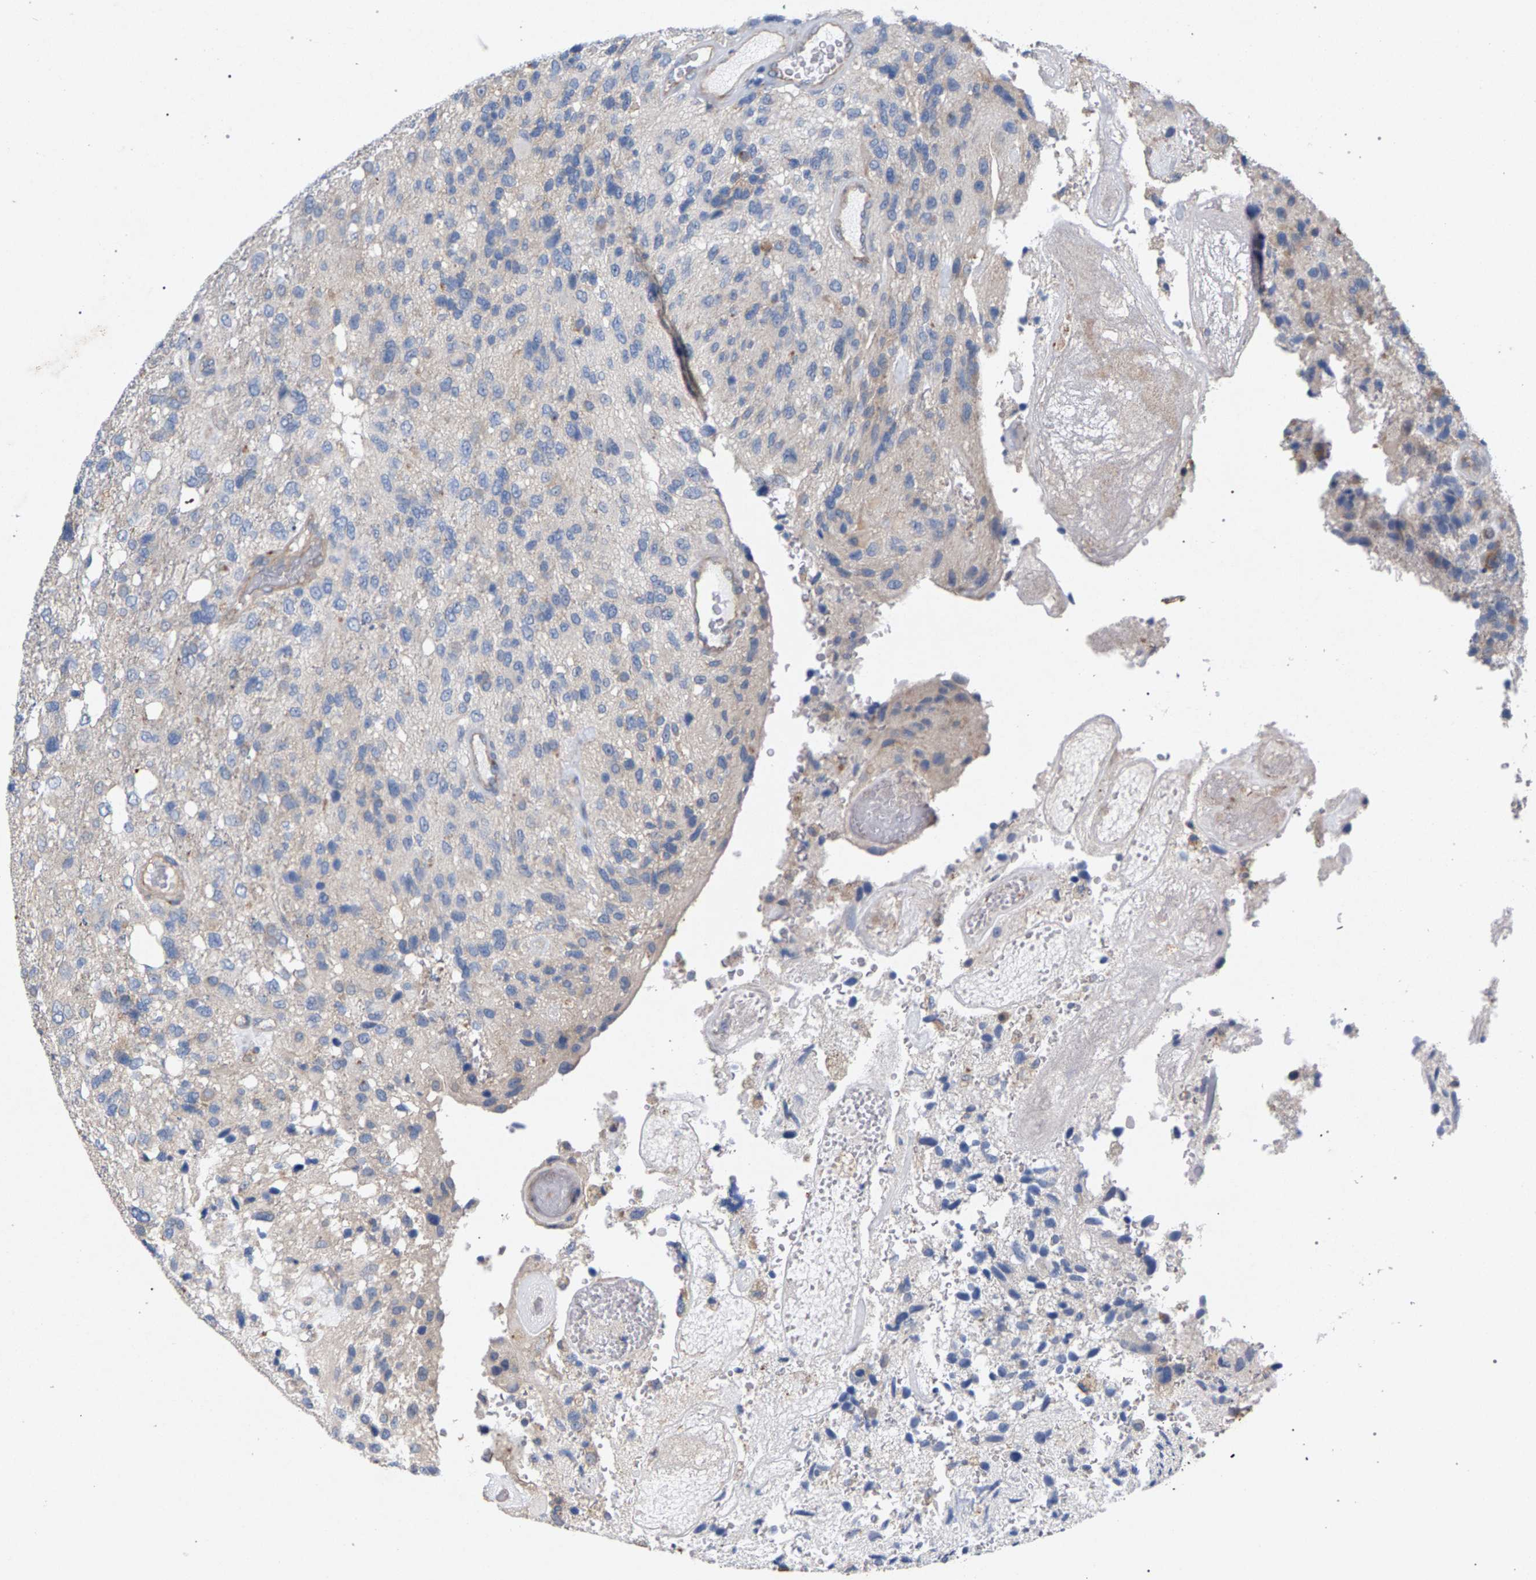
{"staining": {"intensity": "negative", "quantity": "none", "location": "none"}, "tissue": "glioma", "cell_type": "Tumor cells", "image_type": "cancer", "snomed": [{"axis": "morphology", "description": "Glioma, malignant, High grade"}, {"axis": "topography", "description": "Brain"}], "caption": "Immunohistochemistry (IHC) micrograph of neoplastic tissue: malignant glioma (high-grade) stained with DAB demonstrates no significant protein staining in tumor cells.", "gene": "MAMDC2", "patient": {"sex": "female", "age": 58}}